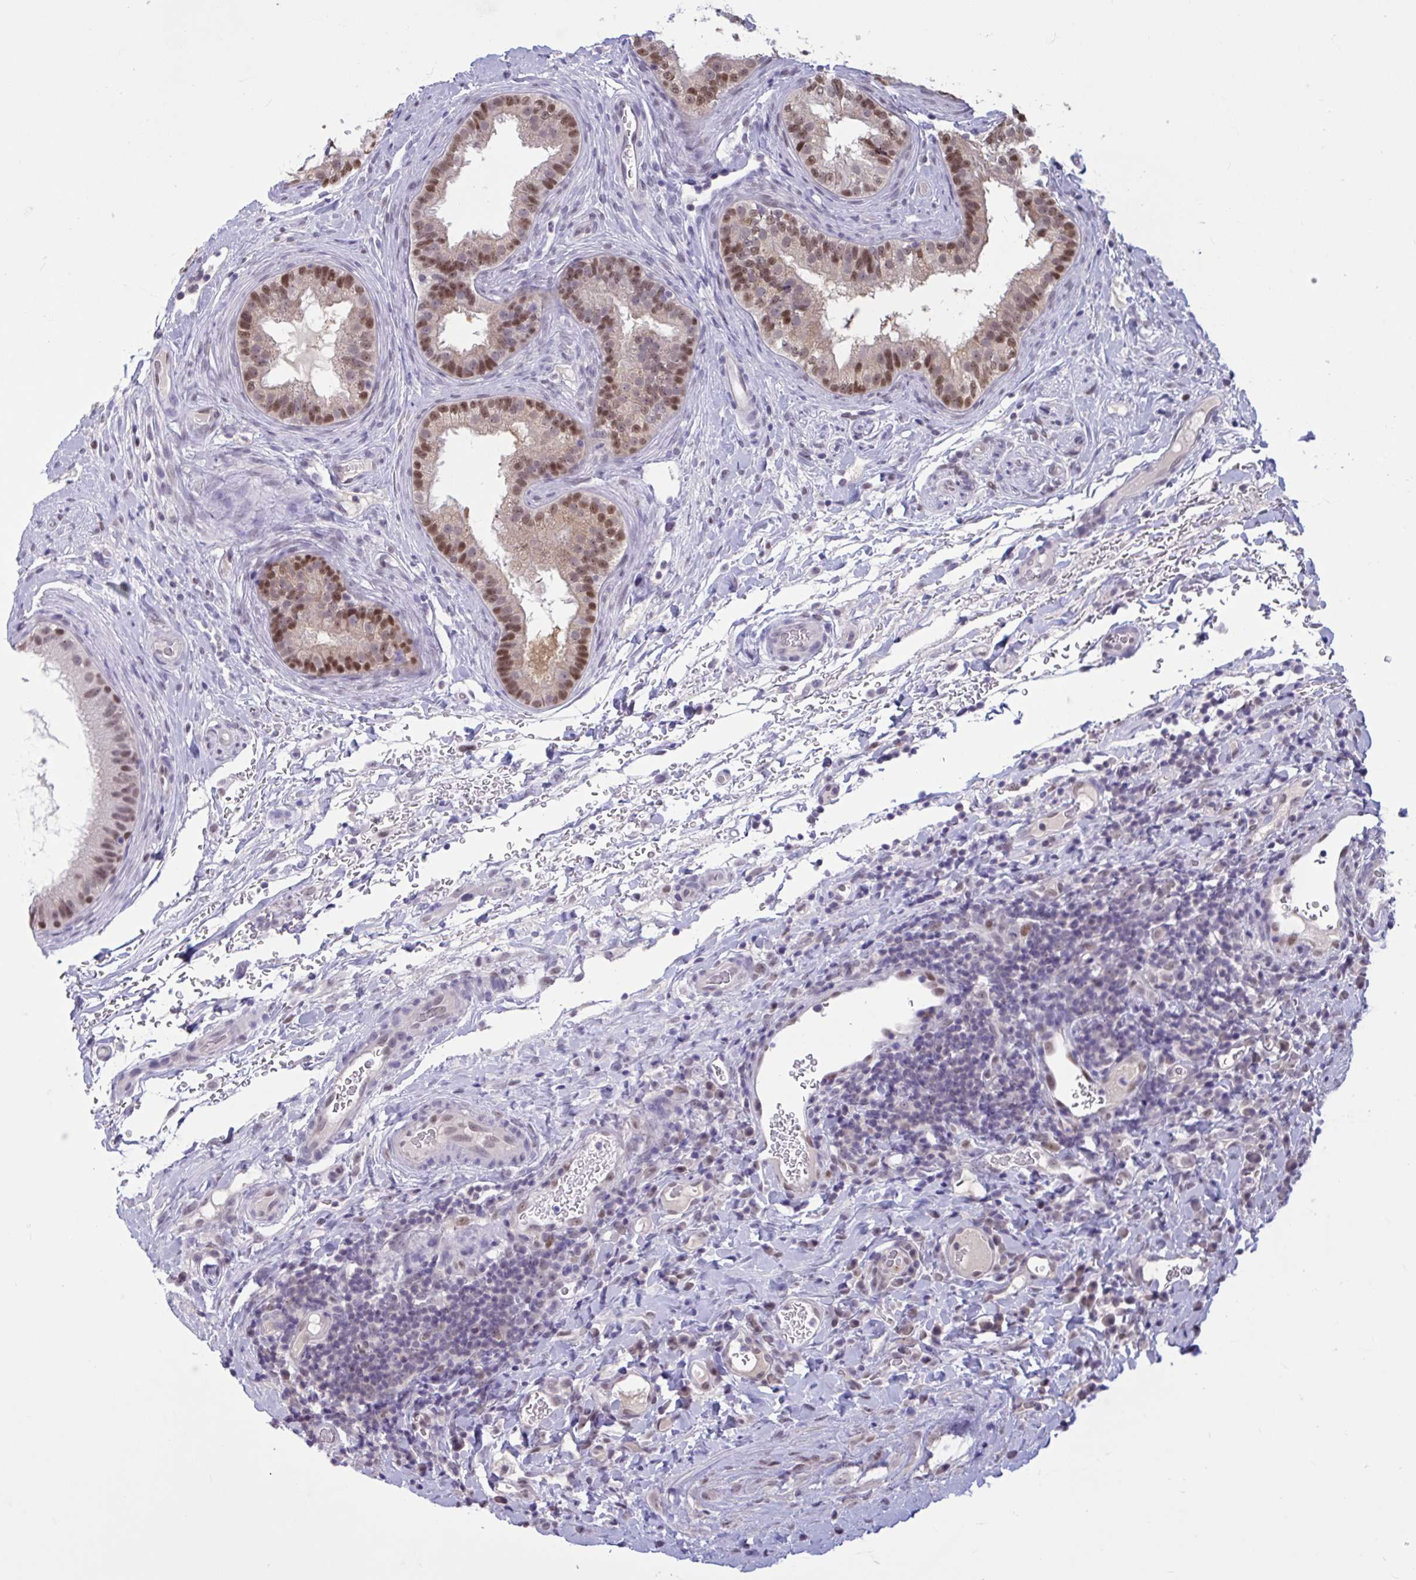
{"staining": {"intensity": "moderate", "quantity": ">75%", "location": "nuclear"}, "tissue": "epididymis", "cell_type": "Glandular cells", "image_type": "normal", "snomed": [{"axis": "morphology", "description": "Normal tissue, NOS"}, {"axis": "topography", "description": "Epididymis"}], "caption": "This is an image of immunohistochemistry (IHC) staining of benign epididymis, which shows moderate positivity in the nuclear of glandular cells.", "gene": "RBL1", "patient": {"sex": "male", "age": 23}}